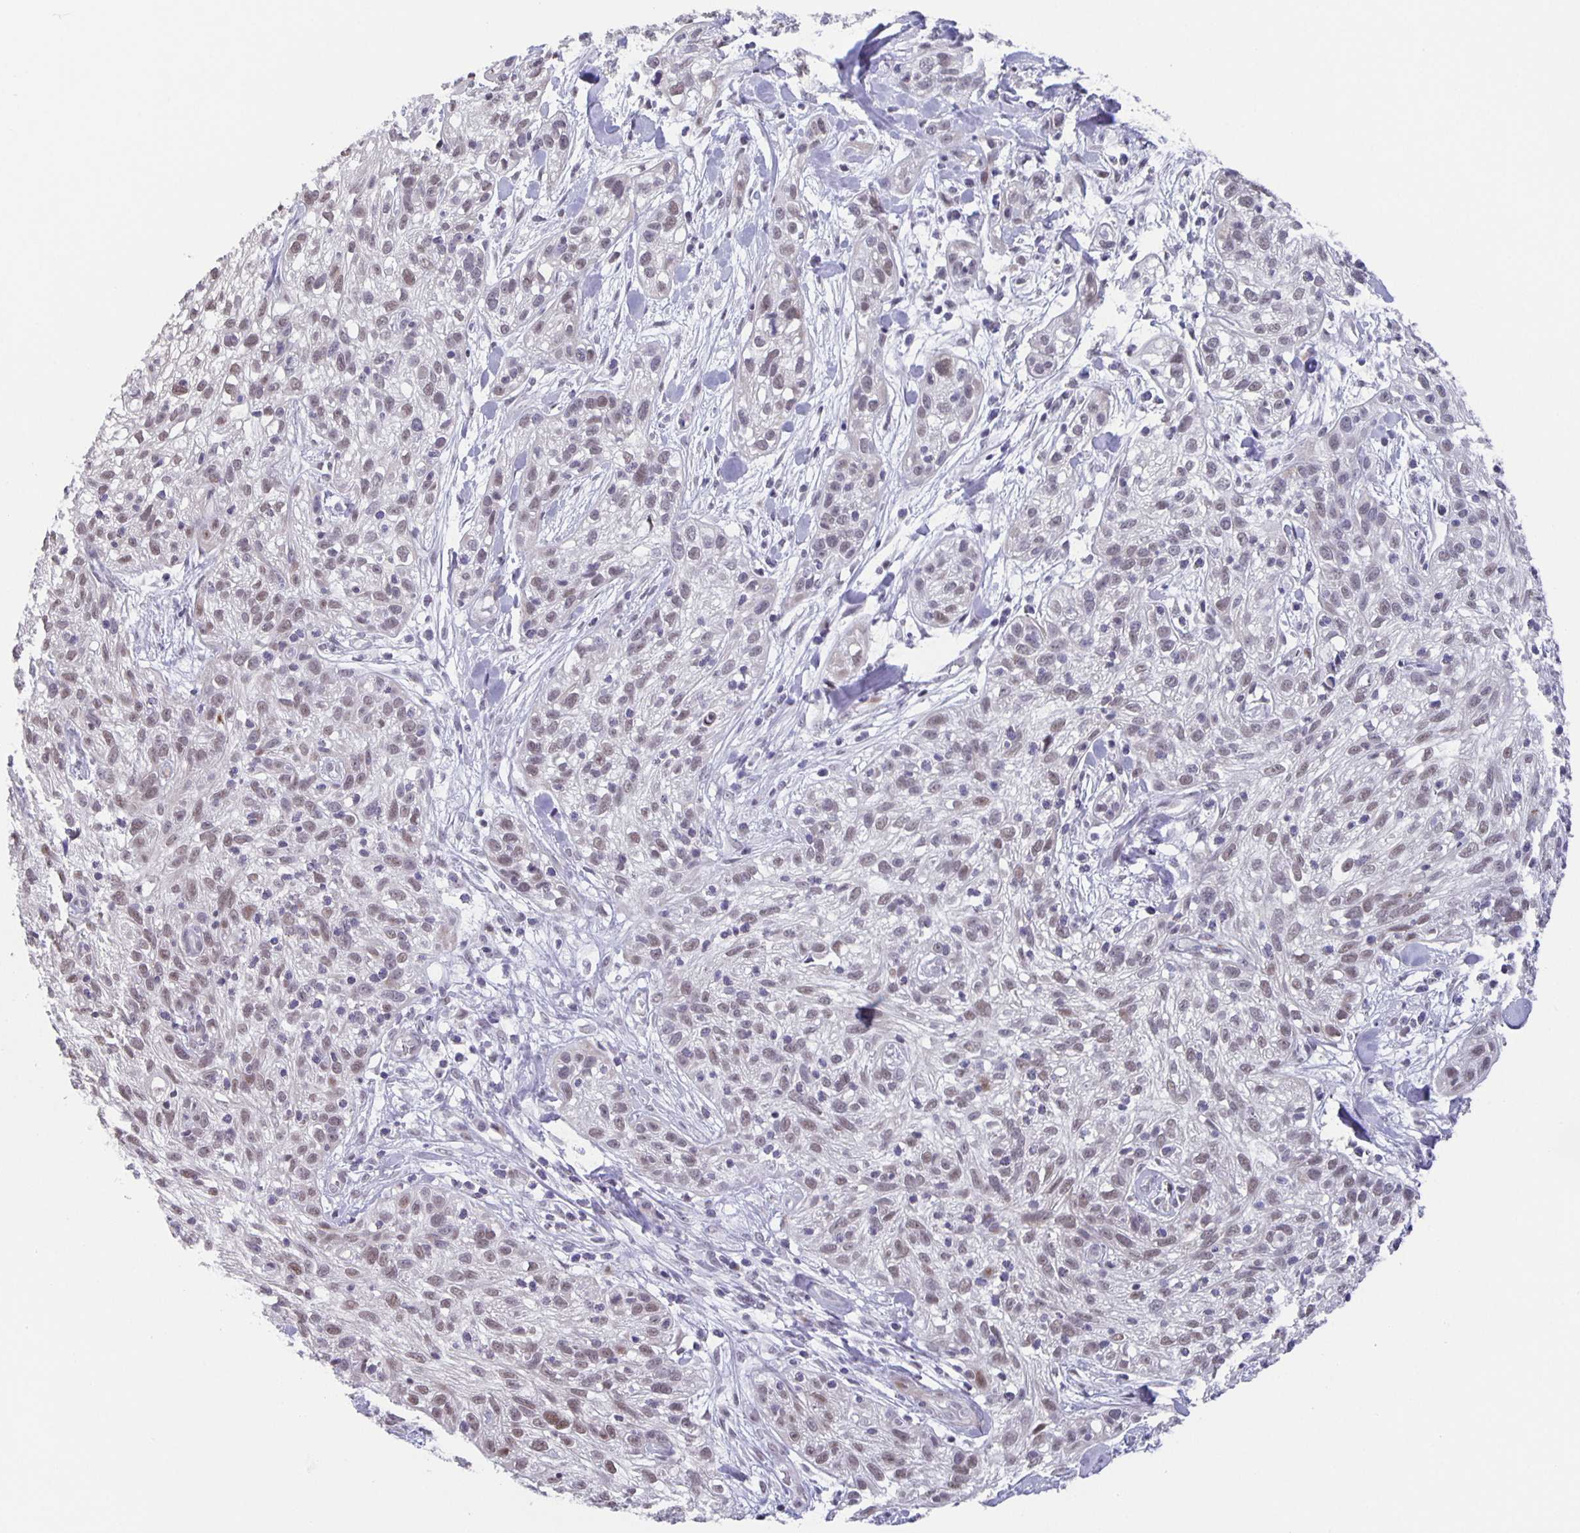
{"staining": {"intensity": "weak", "quantity": ">75%", "location": "nuclear"}, "tissue": "skin cancer", "cell_type": "Tumor cells", "image_type": "cancer", "snomed": [{"axis": "morphology", "description": "Squamous cell carcinoma, NOS"}, {"axis": "topography", "description": "Skin"}], "caption": "Skin cancer (squamous cell carcinoma) stained with IHC reveals weak nuclear staining in approximately >75% of tumor cells.", "gene": "PHRF1", "patient": {"sex": "male", "age": 82}}